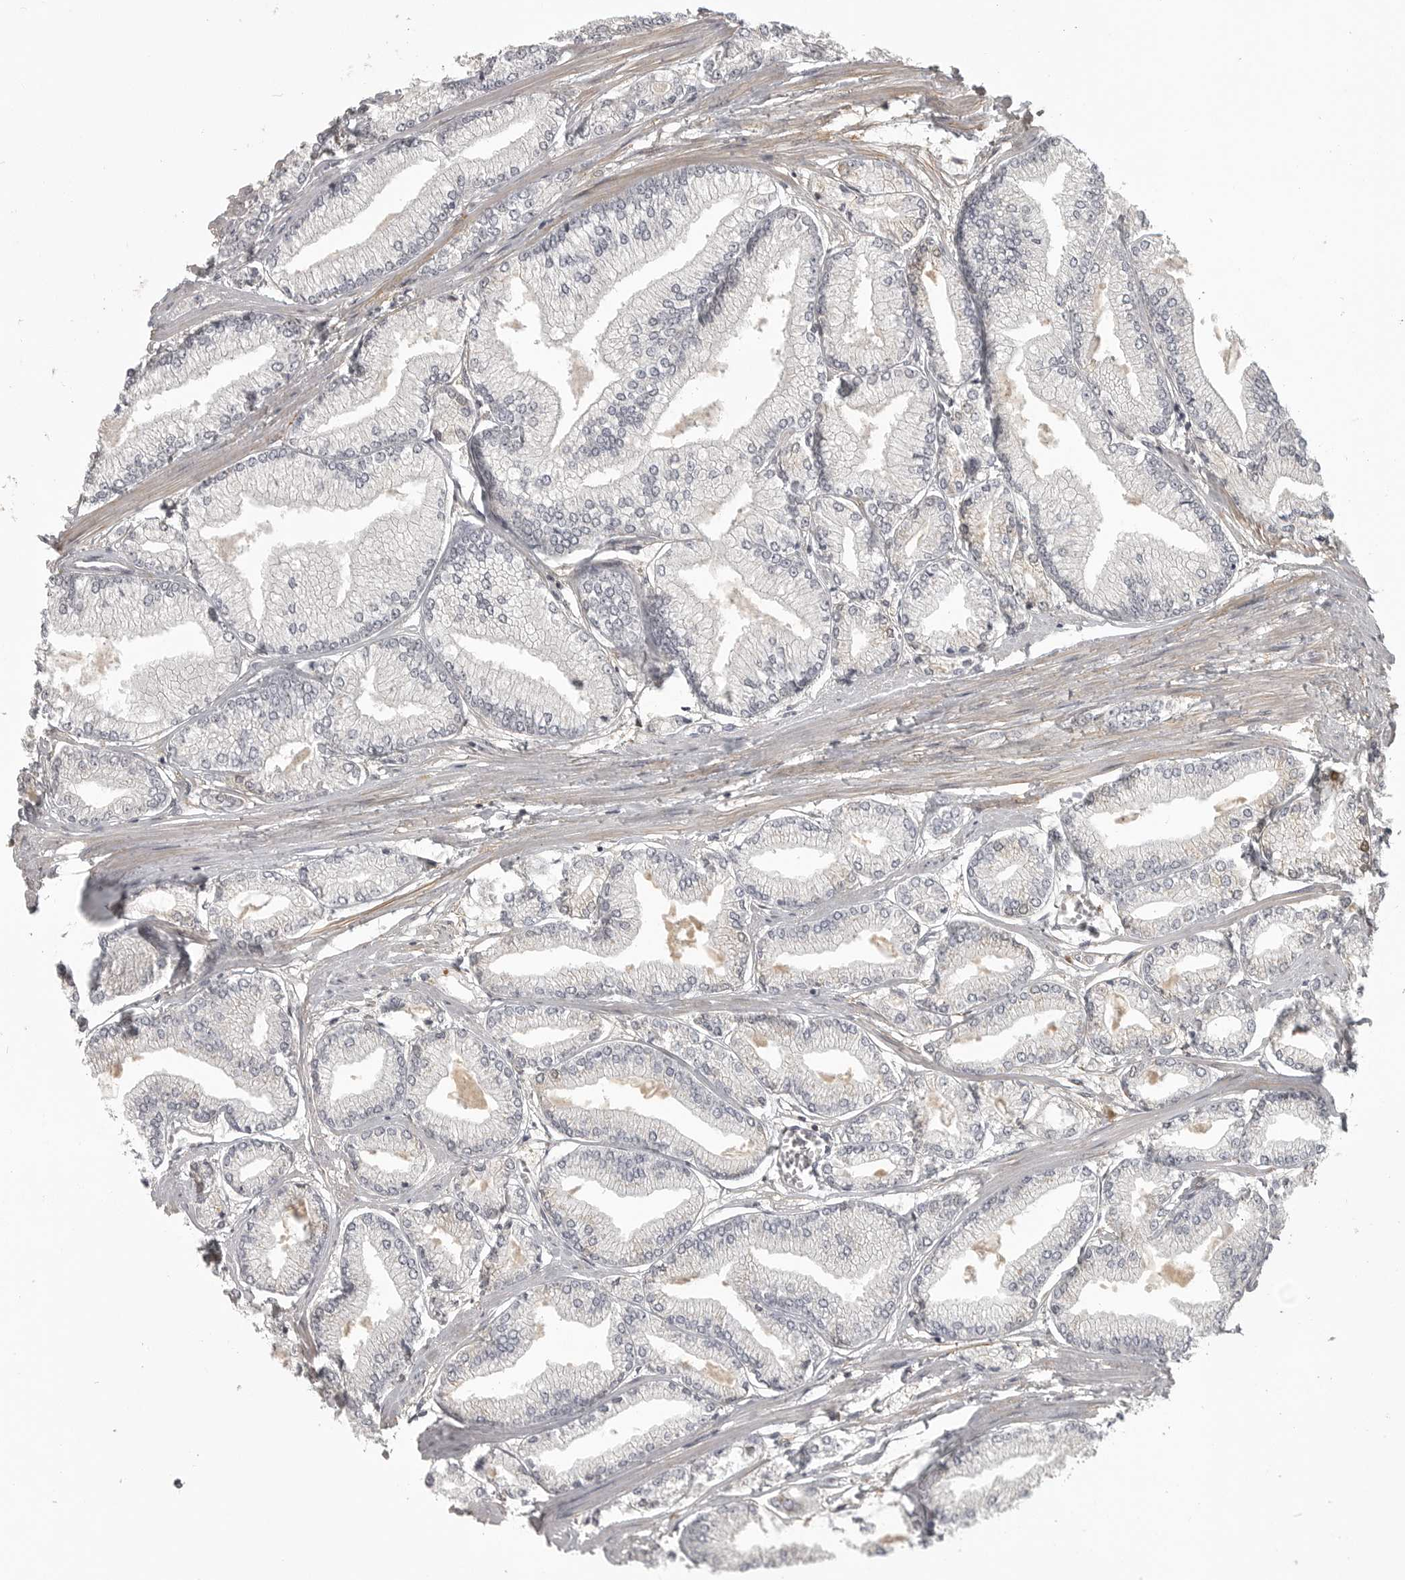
{"staining": {"intensity": "negative", "quantity": "none", "location": "none"}, "tissue": "prostate cancer", "cell_type": "Tumor cells", "image_type": "cancer", "snomed": [{"axis": "morphology", "description": "Adenocarcinoma, Low grade"}, {"axis": "topography", "description": "Prostate"}], "caption": "Prostate low-grade adenocarcinoma was stained to show a protein in brown. There is no significant staining in tumor cells.", "gene": "UROD", "patient": {"sex": "male", "age": 52}}